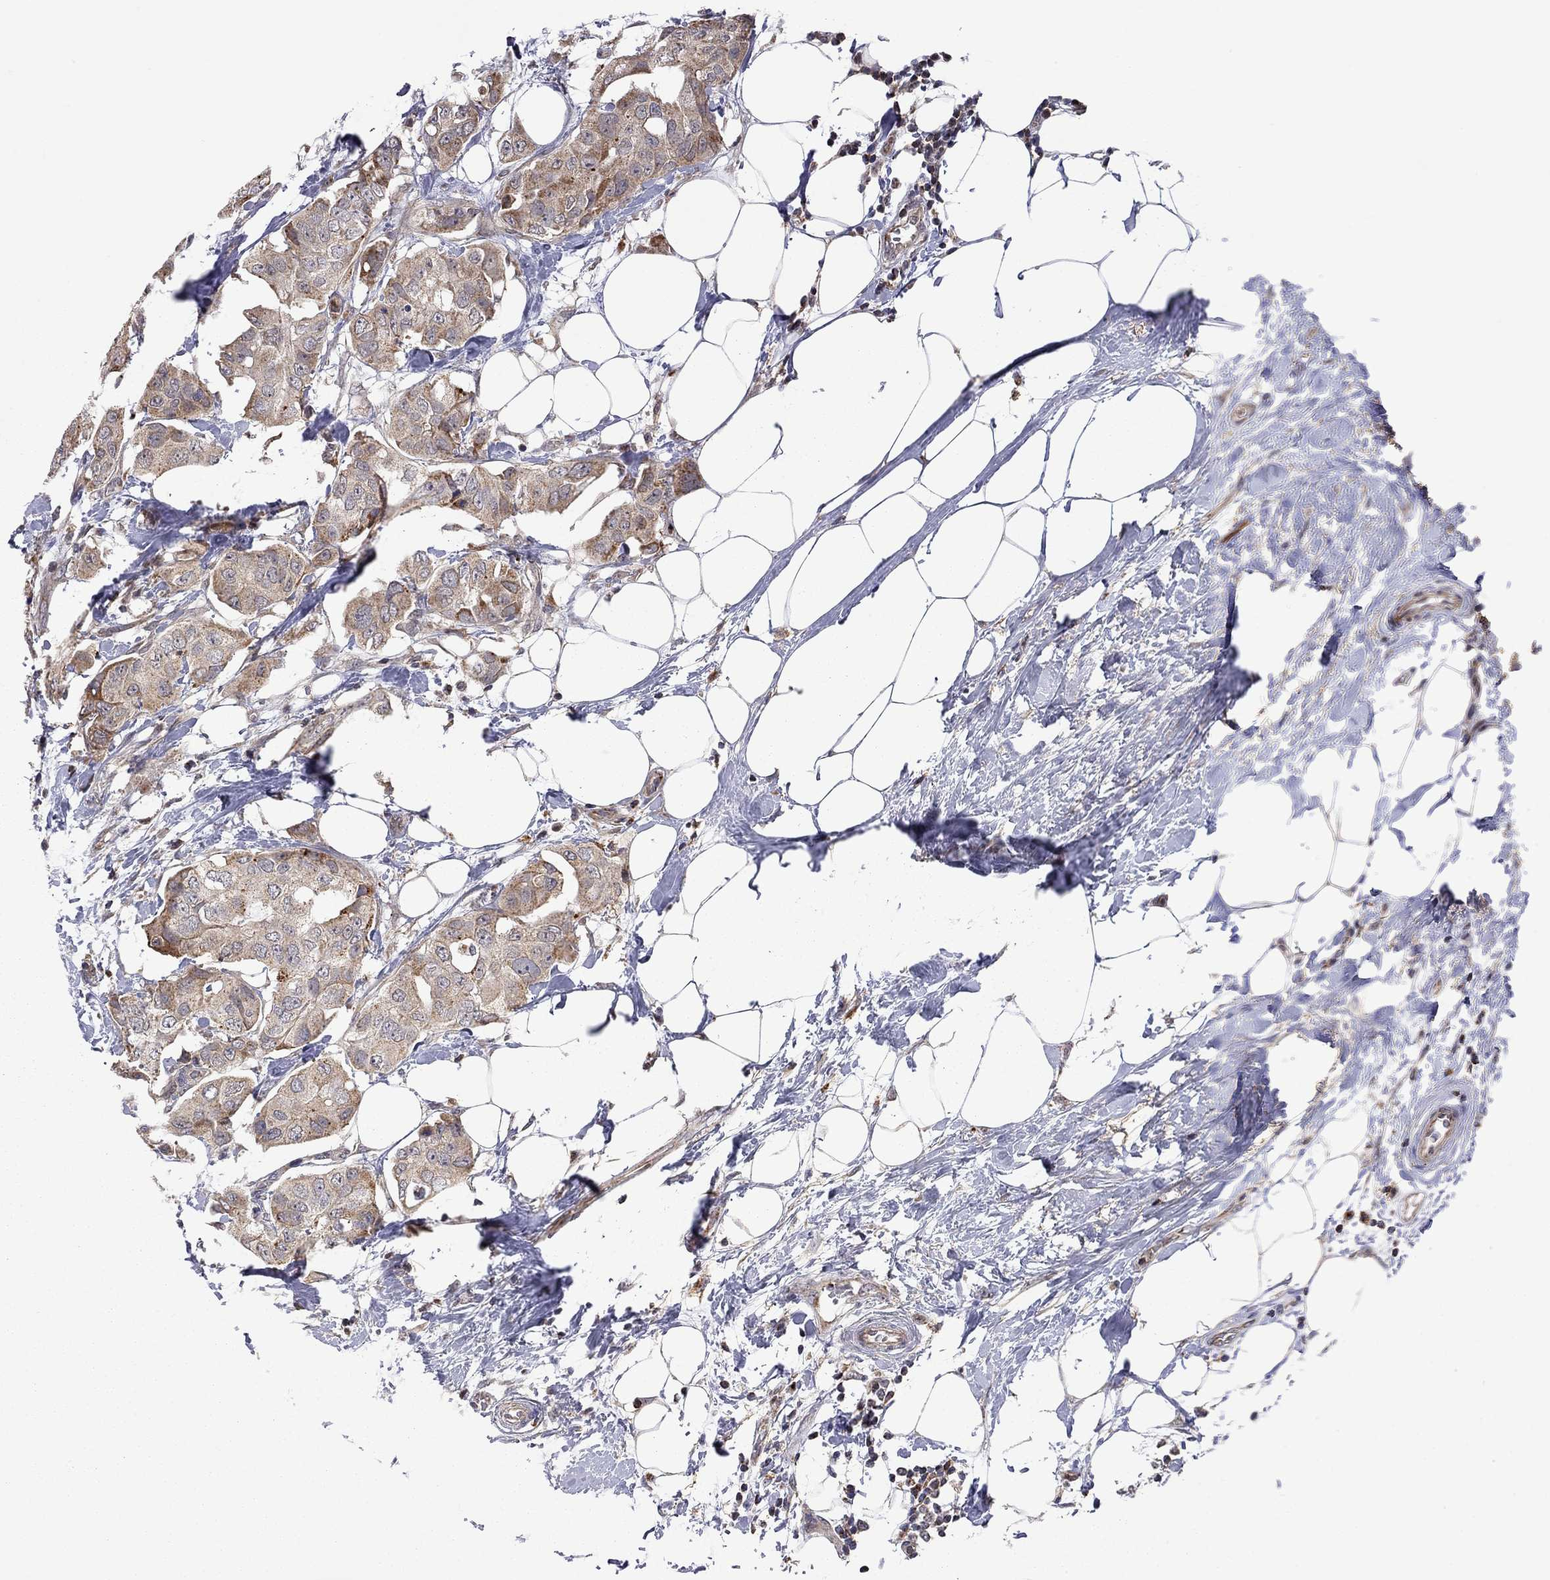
{"staining": {"intensity": "moderate", "quantity": "<25%", "location": "cytoplasmic/membranous"}, "tissue": "breast cancer", "cell_type": "Tumor cells", "image_type": "cancer", "snomed": [{"axis": "morphology", "description": "Normal tissue, NOS"}, {"axis": "morphology", "description": "Duct carcinoma"}, {"axis": "topography", "description": "Breast"}], "caption": "This histopathology image reveals breast cancer stained with IHC to label a protein in brown. The cytoplasmic/membranous of tumor cells show moderate positivity for the protein. Nuclei are counter-stained blue.", "gene": "IDS", "patient": {"sex": "female", "age": 40}}